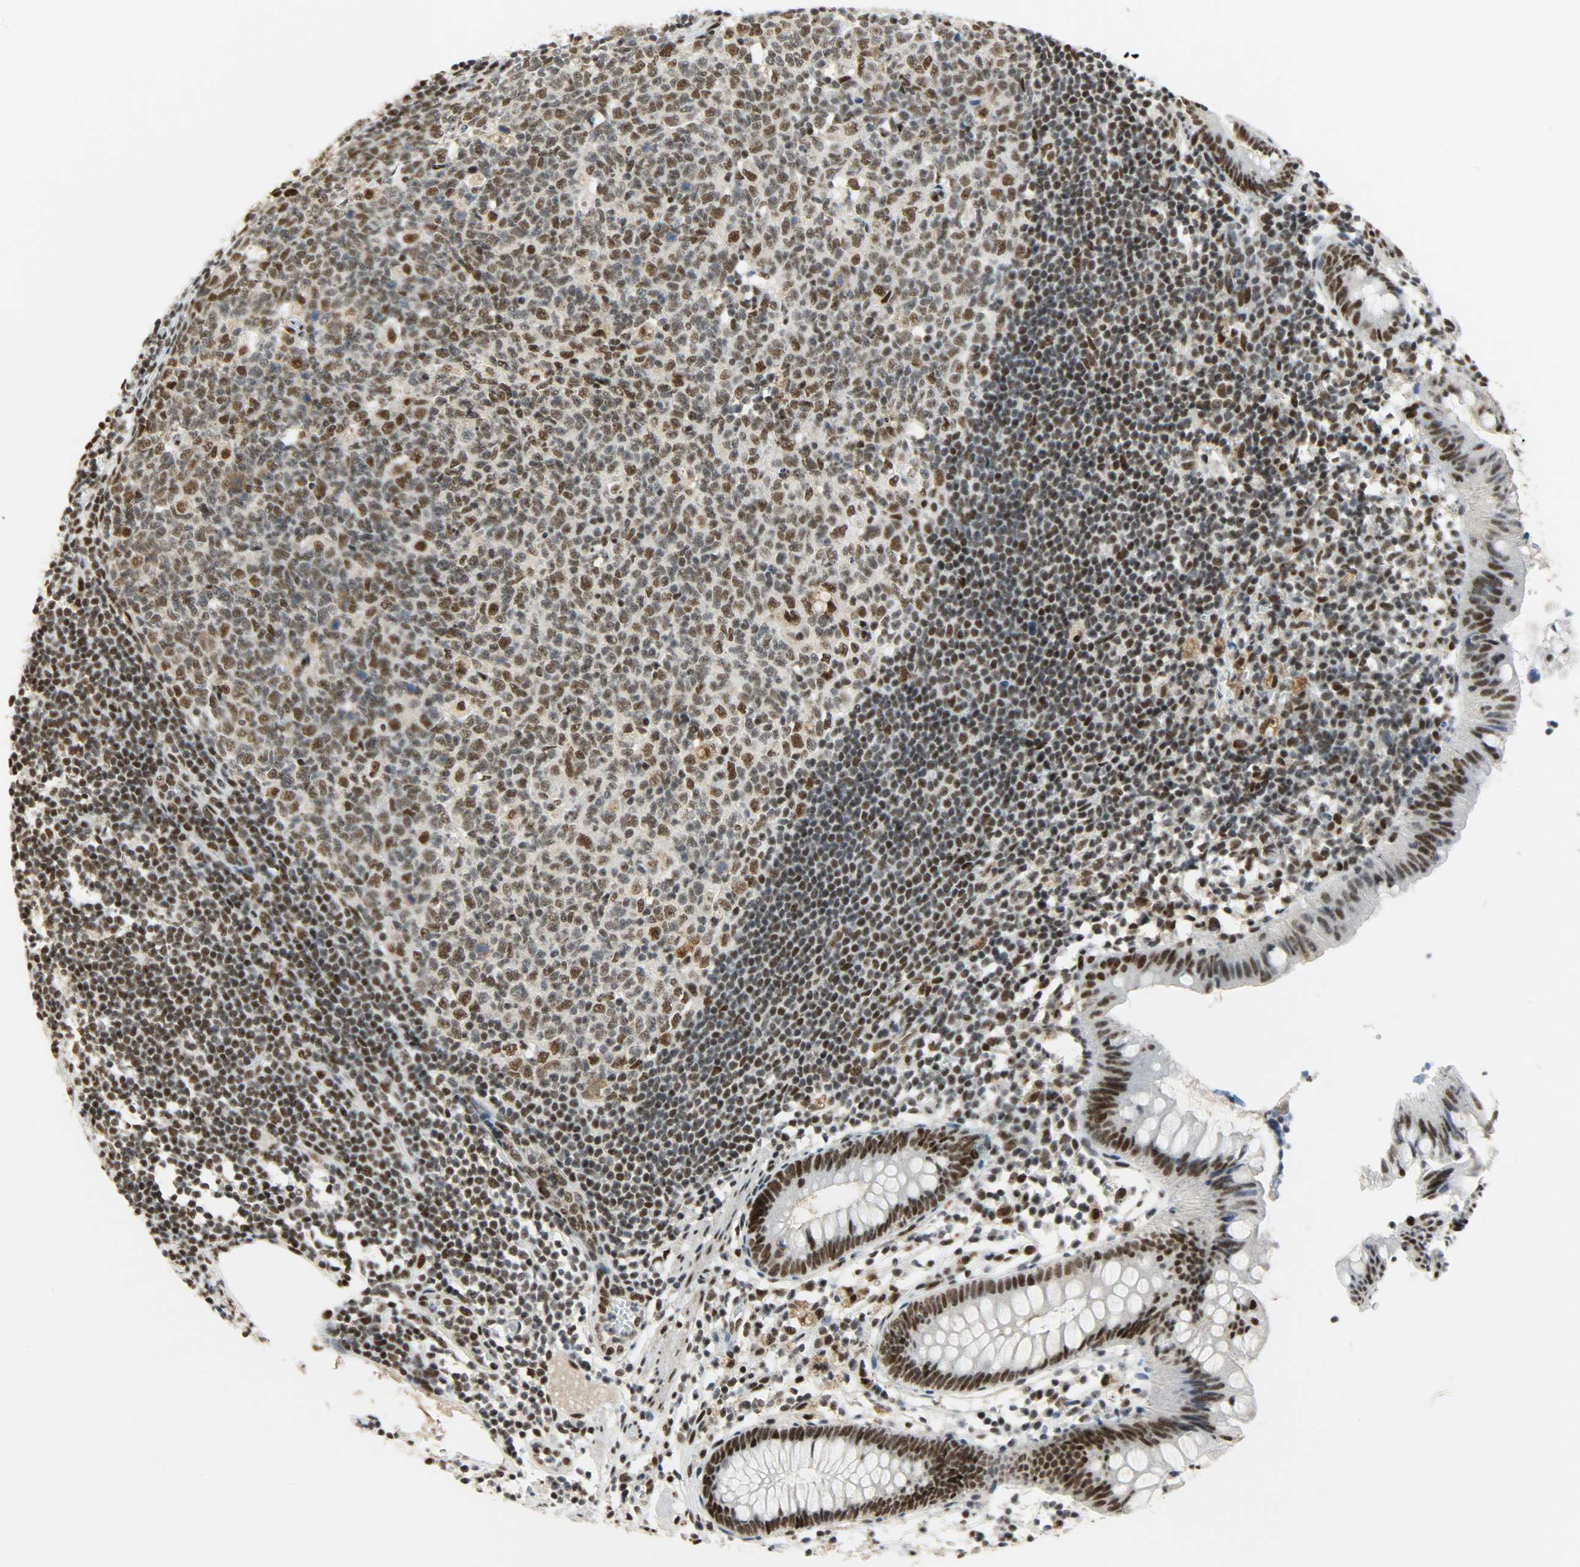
{"staining": {"intensity": "strong", "quantity": ">75%", "location": "nuclear"}, "tissue": "appendix", "cell_type": "Glandular cells", "image_type": "normal", "snomed": [{"axis": "morphology", "description": "Normal tissue, NOS"}, {"axis": "topography", "description": "Appendix"}], "caption": "An immunohistochemistry (IHC) photomicrograph of benign tissue is shown. Protein staining in brown highlights strong nuclear positivity in appendix within glandular cells.", "gene": "SSB", "patient": {"sex": "male", "age": 38}}